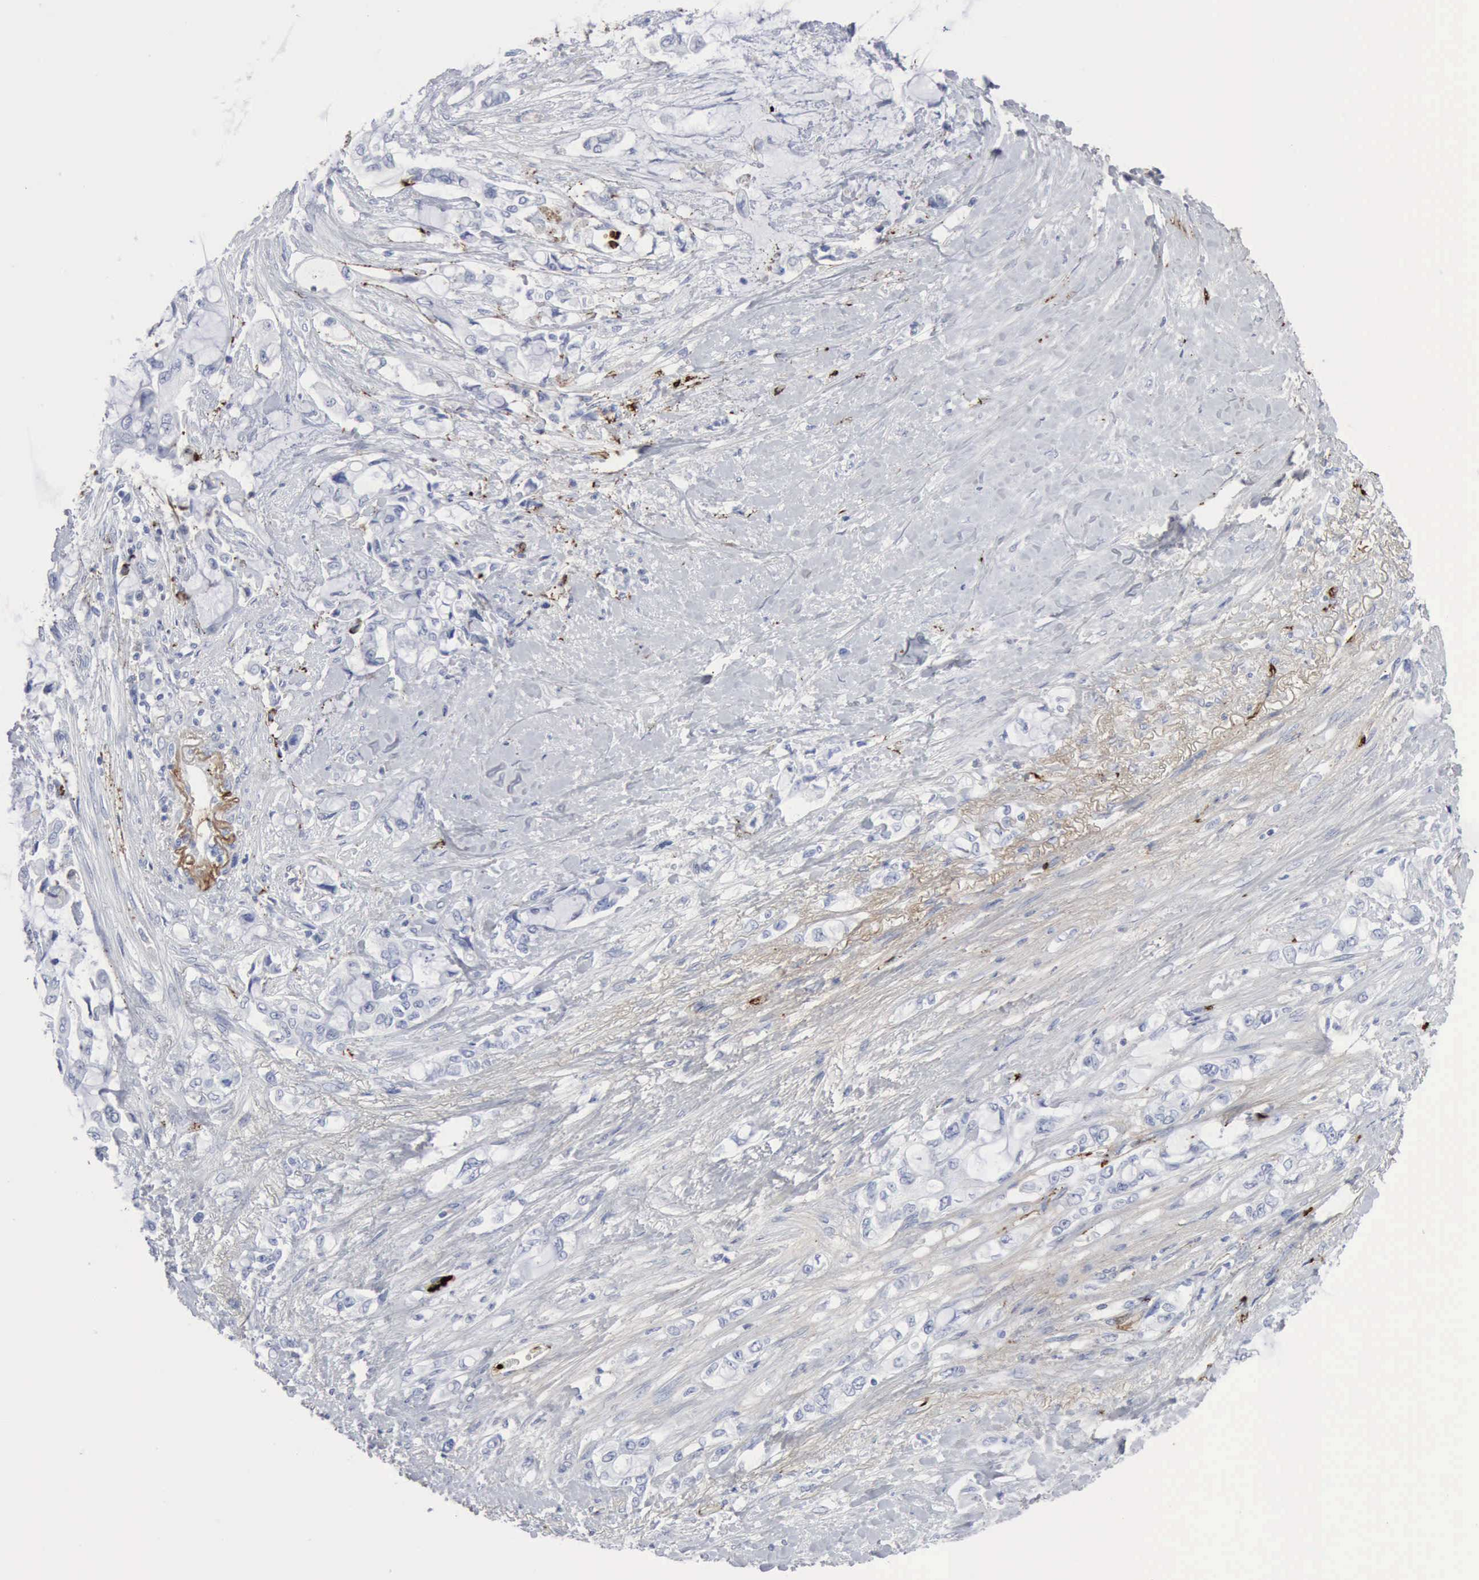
{"staining": {"intensity": "negative", "quantity": "none", "location": "none"}, "tissue": "pancreatic cancer", "cell_type": "Tumor cells", "image_type": "cancer", "snomed": [{"axis": "morphology", "description": "Adenocarcinoma, NOS"}, {"axis": "topography", "description": "Pancreas"}], "caption": "An immunohistochemistry photomicrograph of pancreatic adenocarcinoma is shown. There is no staining in tumor cells of pancreatic adenocarcinoma.", "gene": "C4BPA", "patient": {"sex": "female", "age": 70}}